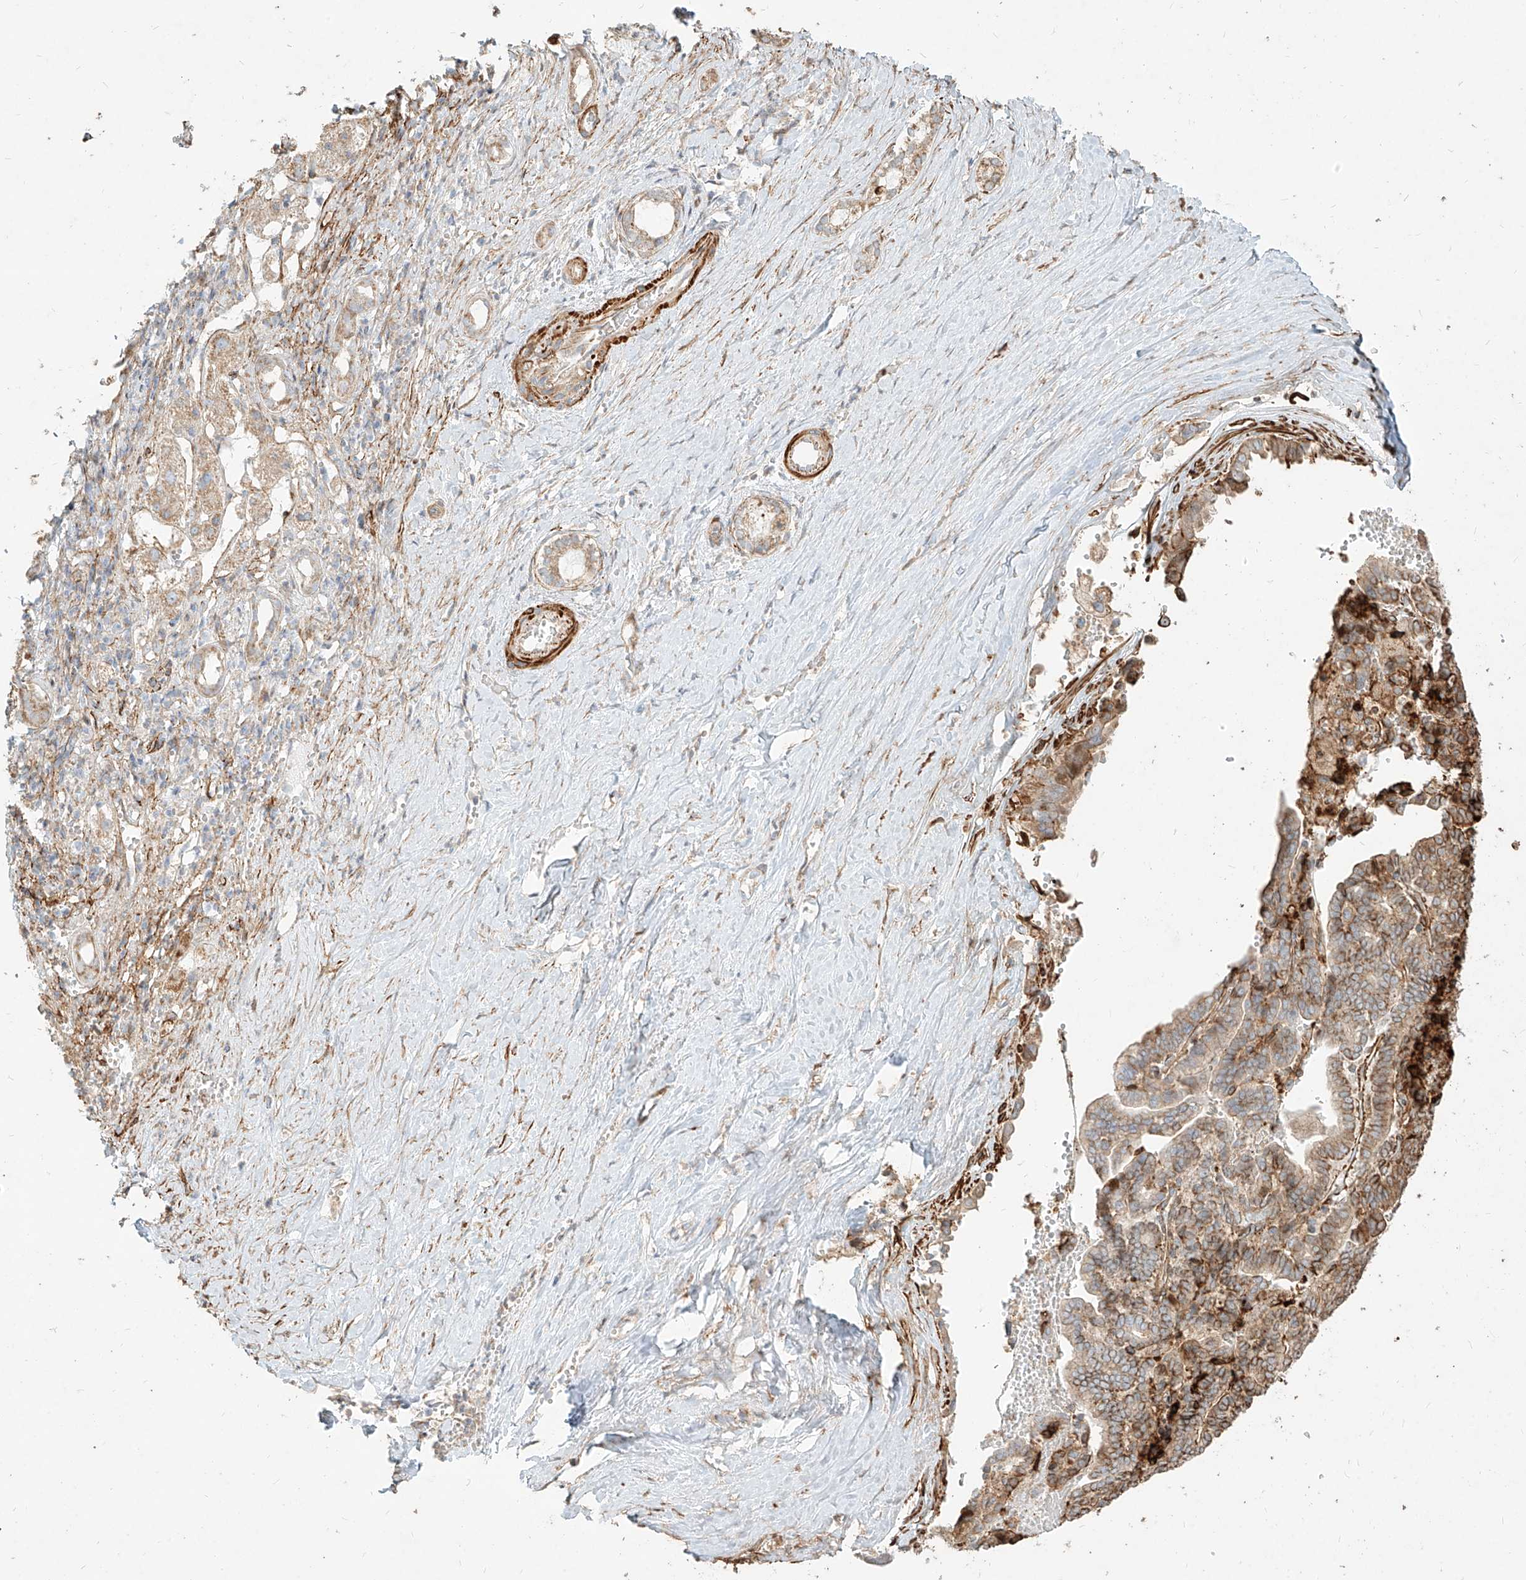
{"staining": {"intensity": "moderate", "quantity": "25%-75%", "location": "cytoplasmic/membranous"}, "tissue": "liver cancer", "cell_type": "Tumor cells", "image_type": "cancer", "snomed": [{"axis": "morphology", "description": "Cholangiocarcinoma"}, {"axis": "topography", "description": "Liver"}], "caption": "Immunohistochemistry staining of liver cancer (cholangiocarcinoma), which reveals medium levels of moderate cytoplasmic/membranous expression in approximately 25%-75% of tumor cells indicating moderate cytoplasmic/membranous protein expression. The staining was performed using DAB (brown) for protein detection and nuclei were counterstained in hematoxylin (blue).", "gene": "MTX2", "patient": {"sex": "female", "age": 75}}